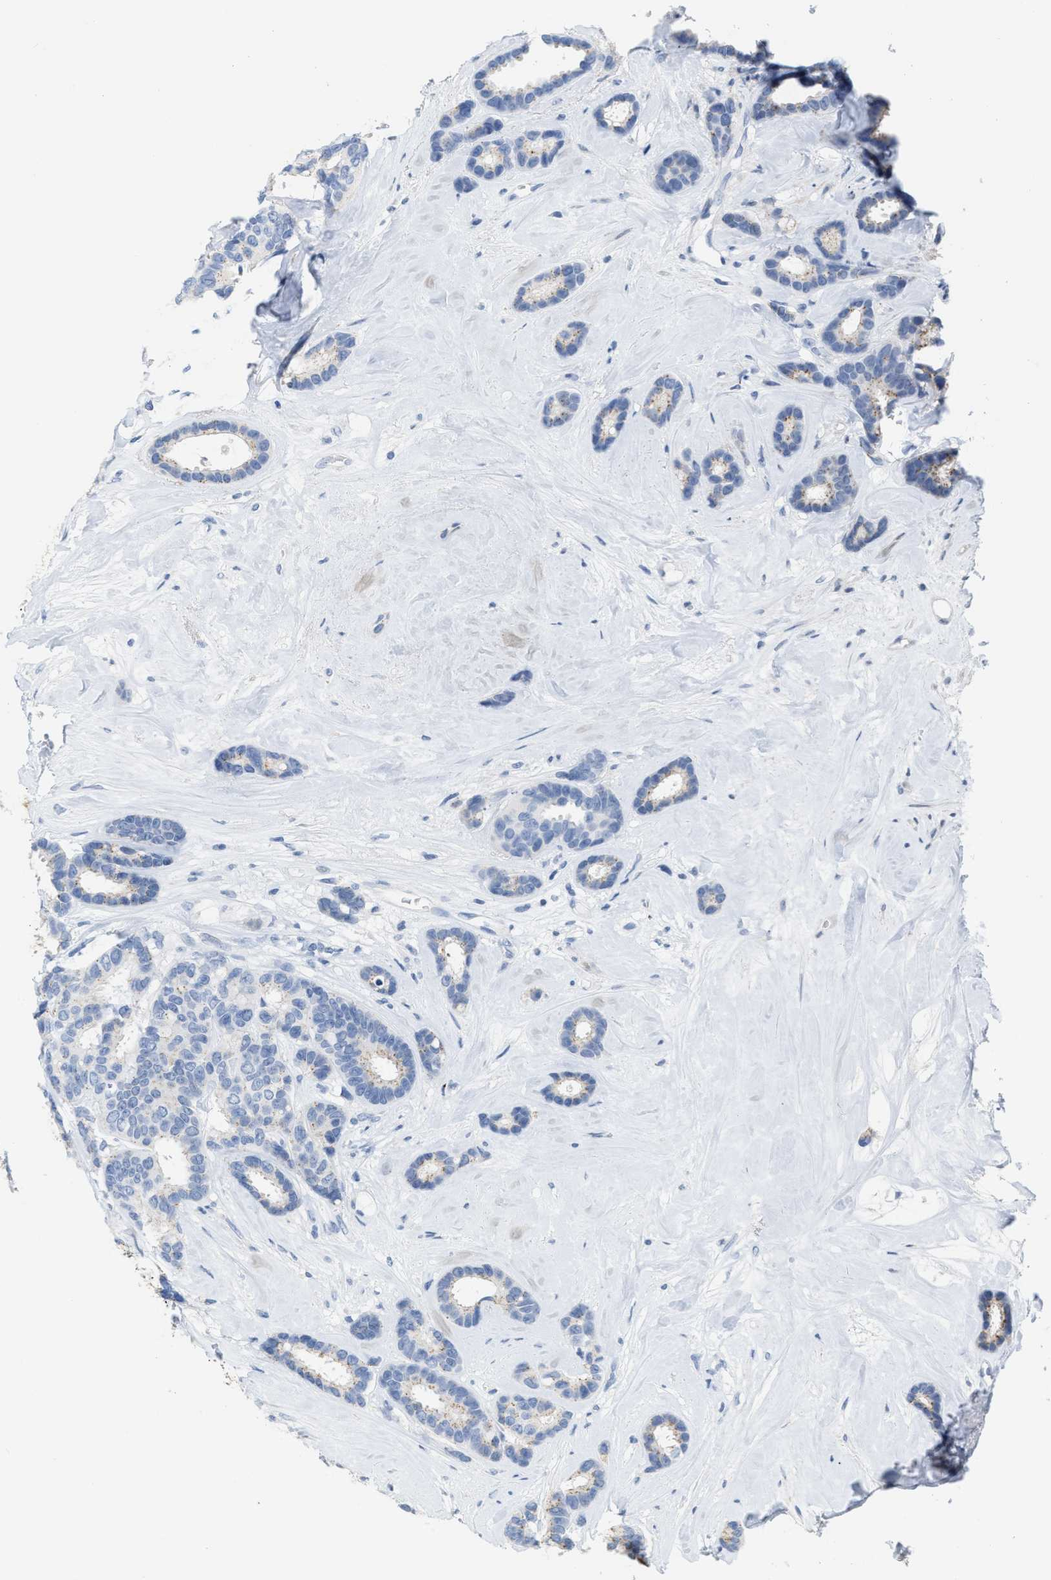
{"staining": {"intensity": "negative", "quantity": "none", "location": "none"}, "tissue": "breast cancer", "cell_type": "Tumor cells", "image_type": "cancer", "snomed": [{"axis": "morphology", "description": "Duct carcinoma"}, {"axis": "topography", "description": "Breast"}], "caption": "There is no significant staining in tumor cells of breast cancer.", "gene": "CRYM", "patient": {"sex": "female", "age": 87}}